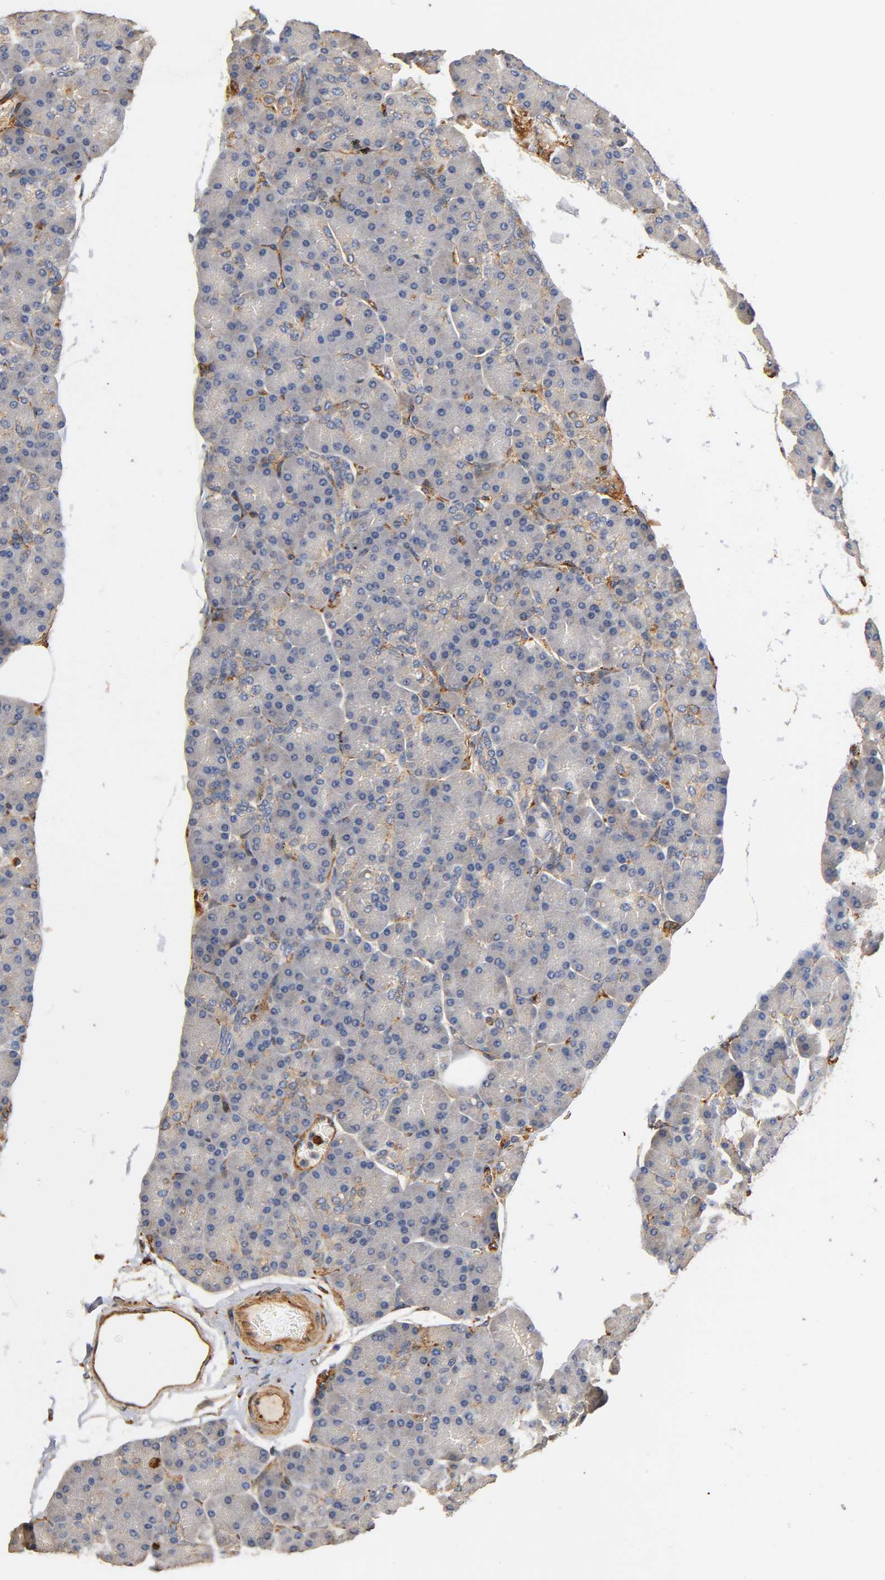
{"staining": {"intensity": "weak", "quantity": "<25%", "location": "cytoplasmic/membranous"}, "tissue": "pancreas", "cell_type": "Exocrine glandular cells", "image_type": "normal", "snomed": [{"axis": "morphology", "description": "Normal tissue, NOS"}, {"axis": "topography", "description": "Pancreas"}], "caption": "Immunohistochemistry photomicrograph of benign pancreas: pancreas stained with DAB (3,3'-diaminobenzidine) displays no significant protein staining in exocrine glandular cells.", "gene": "IFITM2", "patient": {"sex": "female", "age": 43}}